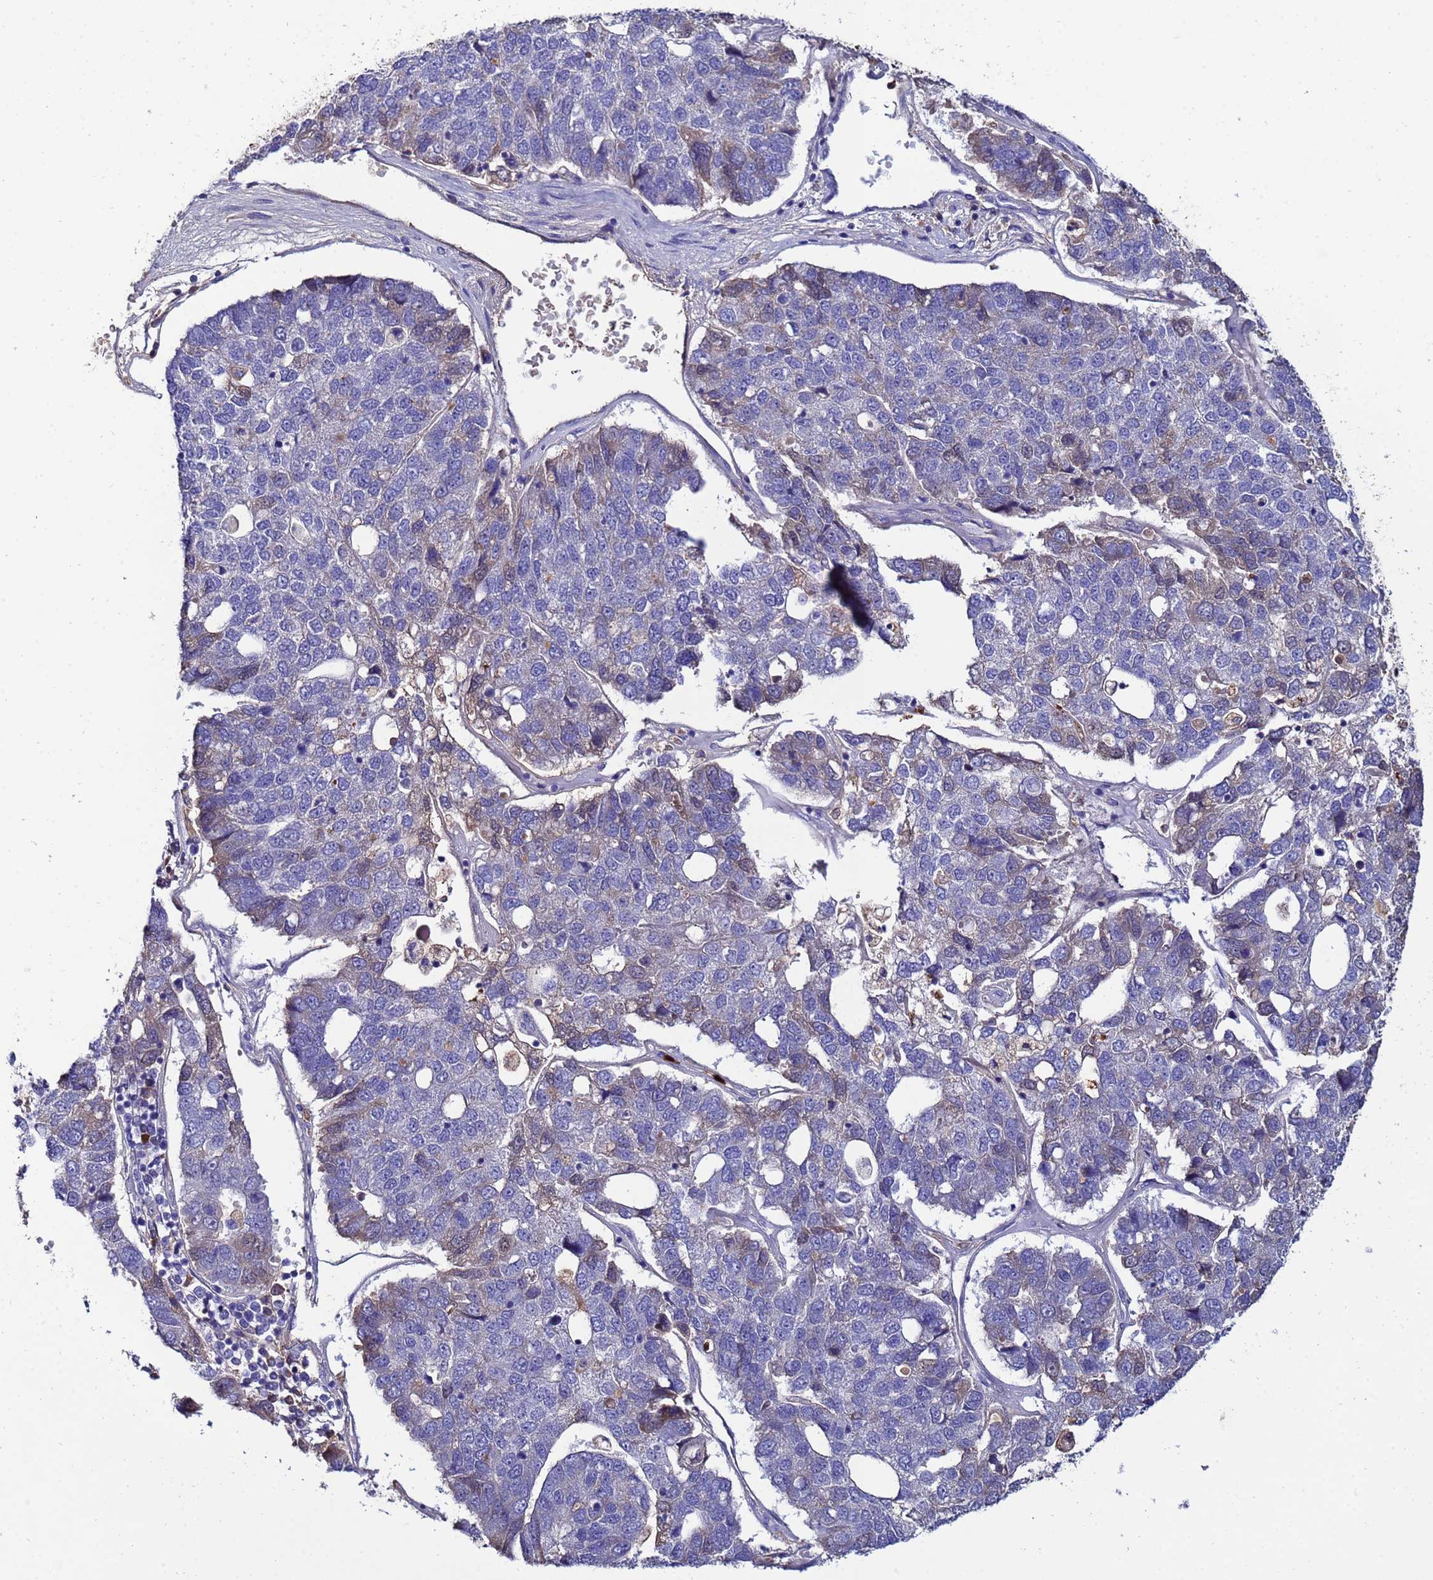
{"staining": {"intensity": "weak", "quantity": "<25%", "location": "cytoplasmic/membranous"}, "tissue": "pancreatic cancer", "cell_type": "Tumor cells", "image_type": "cancer", "snomed": [{"axis": "morphology", "description": "Adenocarcinoma, NOS"}, {"axis": "topography", "description": "Pancreas"}], "caption": "This image is of adenocarcinoma (pancreatic) stained with immunohistochemistry (IHC) to label a protein in brown with the nuclei are counter-stained blue. There is no expression in tumor cells.", "gene": "TUBAL3", "patient": {"sex": "female", "age": 61}}